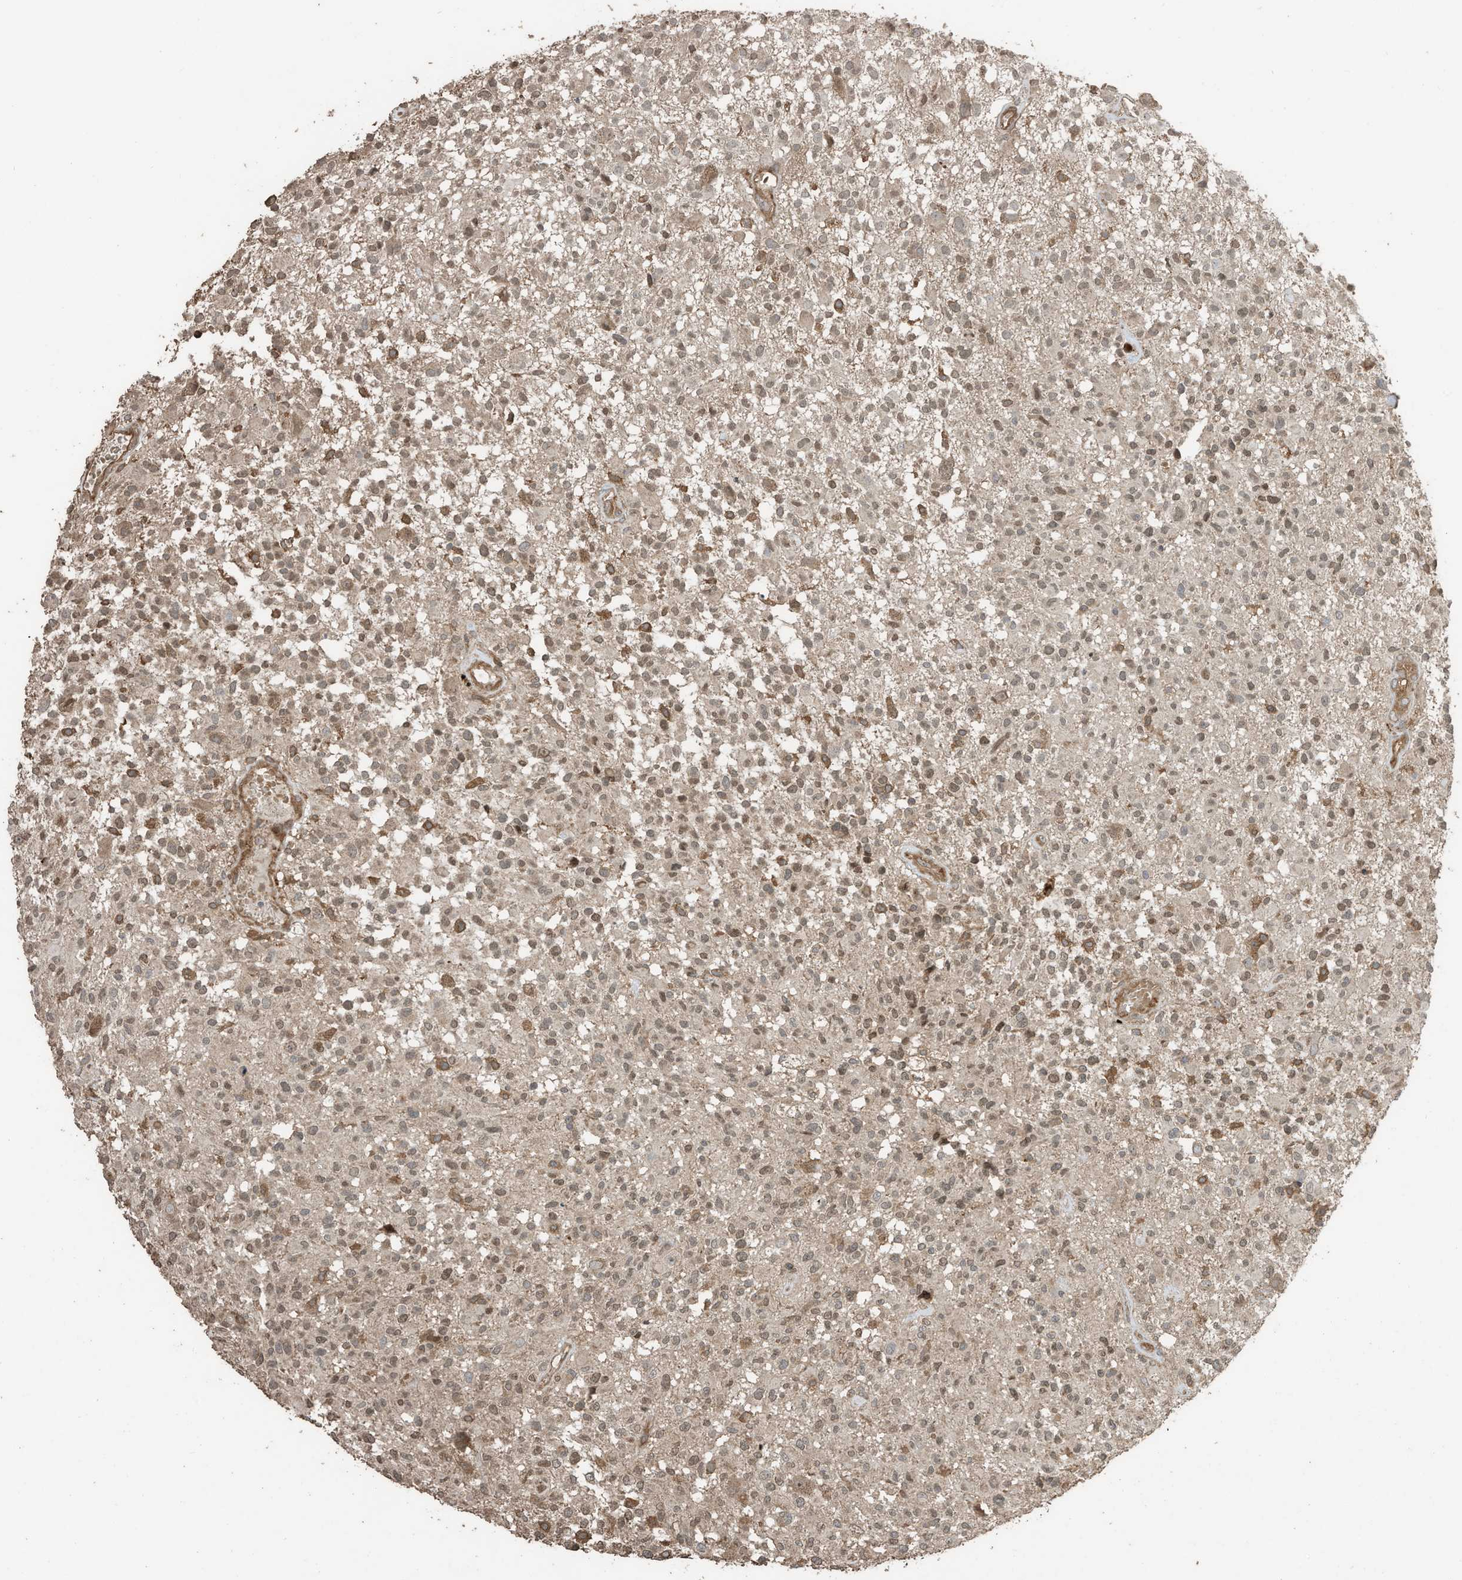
{"staining": {"intensity": "weak", "quantity": ">75%", "location": "cytoplasmic/membranous"}, "tissue": "glioma", "cell_type": "Tumor cells", "image_type": "cancer", "snomed": [{"axis": "morphology", "description": "Glioma, malignant, High grade"}, {"axis": "morphology", "description": "Glioblastoma, NOS"}, {"axis": "topography", "description": "Brain"}], "caption": "Glioblastoma stained with a brown dye displays weak cytoplasmic/membranous positive positivity in approximately >75% of tumor cells.", "gene": "ZNF653", "patient": {"sex": "male", "age": 60}}